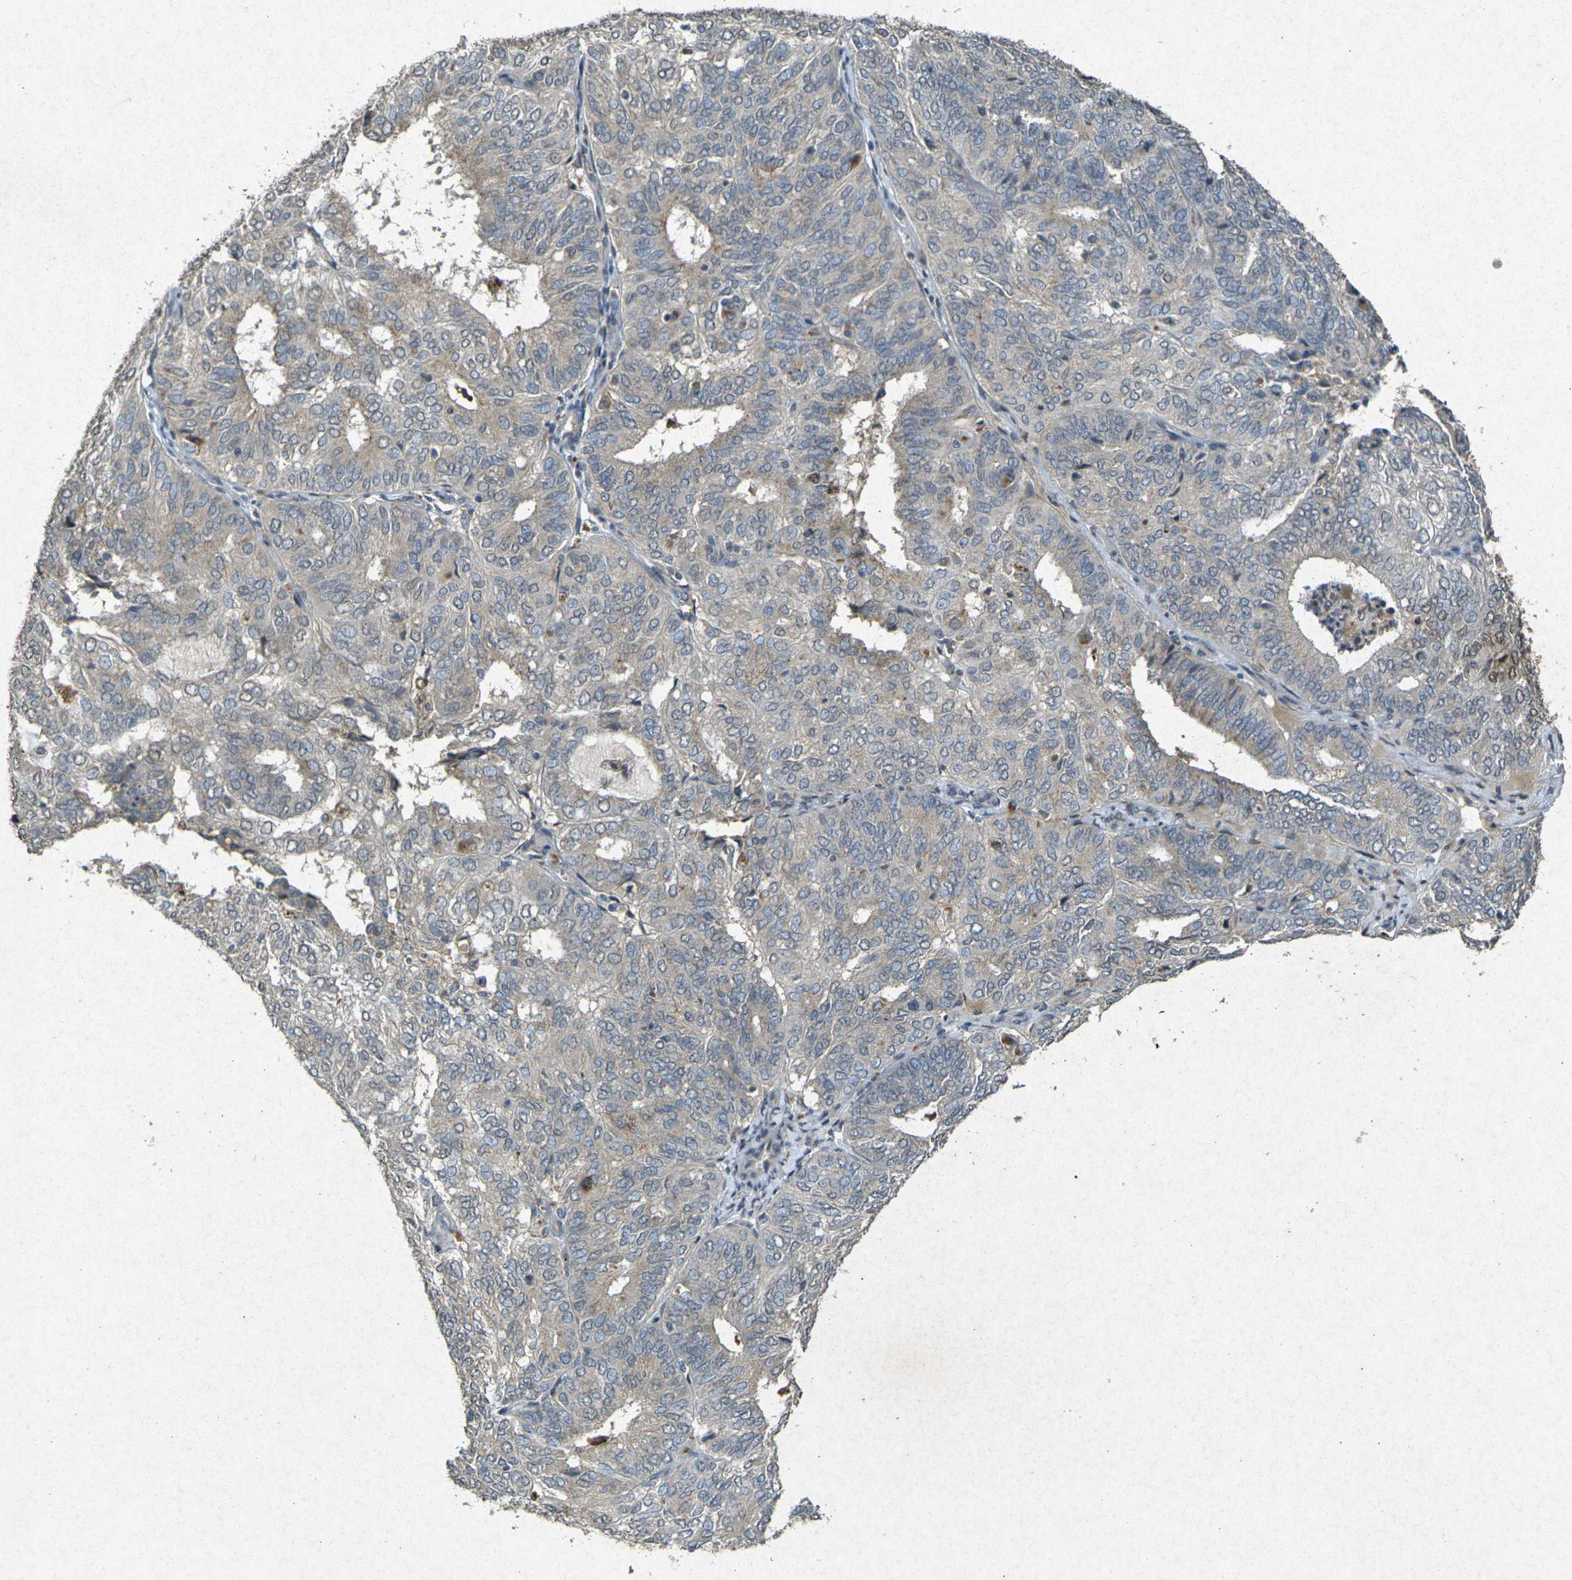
{"staining": {"intensity": "moderate", "quantity": "<25%", "location": "cytoplasmic/membranous"}, "tissue": "endometrial cancer", "cell_type": "Tumor cells", "image_type": "cancer", "snomed": [{"axis": "morphology", "description": "Adenocarcinoma, NOS"}, {"axis": "topography", "description": "Uterus"}], "caption": "Protein staining exhibits moderate cytoplasmic/membranous staining in approximately <25% of tumor cells in endometrial cancer (adenocarcinoma).", "gene": "RGMA", "patient": {"sex": "female", "age": 60}}